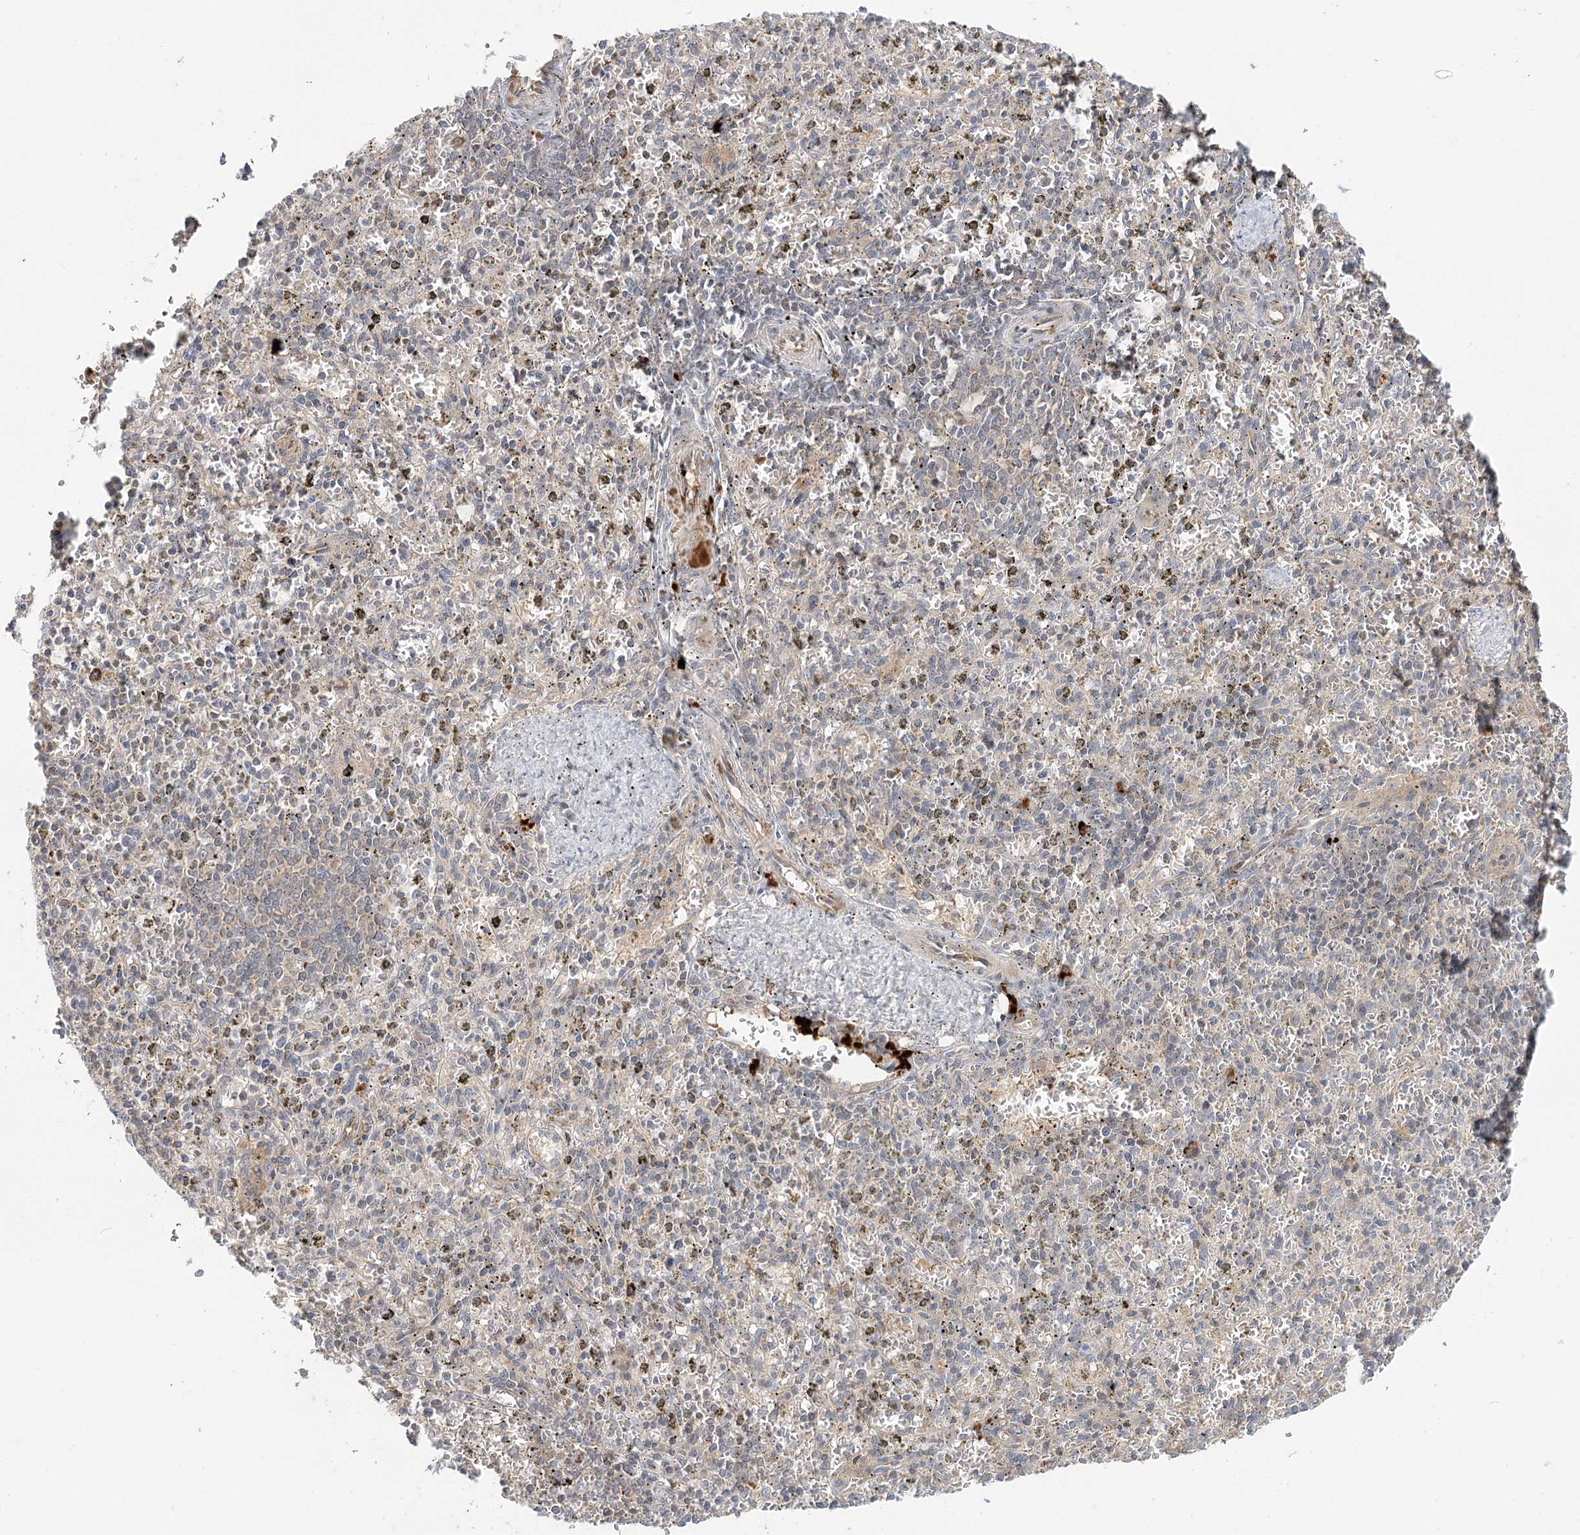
{"staining": {"intensity": "negative", "quantity": "none", "location": "none"}, "tissue": "spleen", "cell_type": "Cells in red pulp", "image_type": "normal", "snomed": [{"axis": "morphology", "description": "Normal tissue, NOS"}, {"axis": "topography", "description": "Spleen"}], "caption": "This is an immunohistochemistry (IHC) micrograph of benign spleen. There is no staining in cells in red pulp.", "gene": "GUCY2C", "patient": {"sex": "male", "age": 72}}